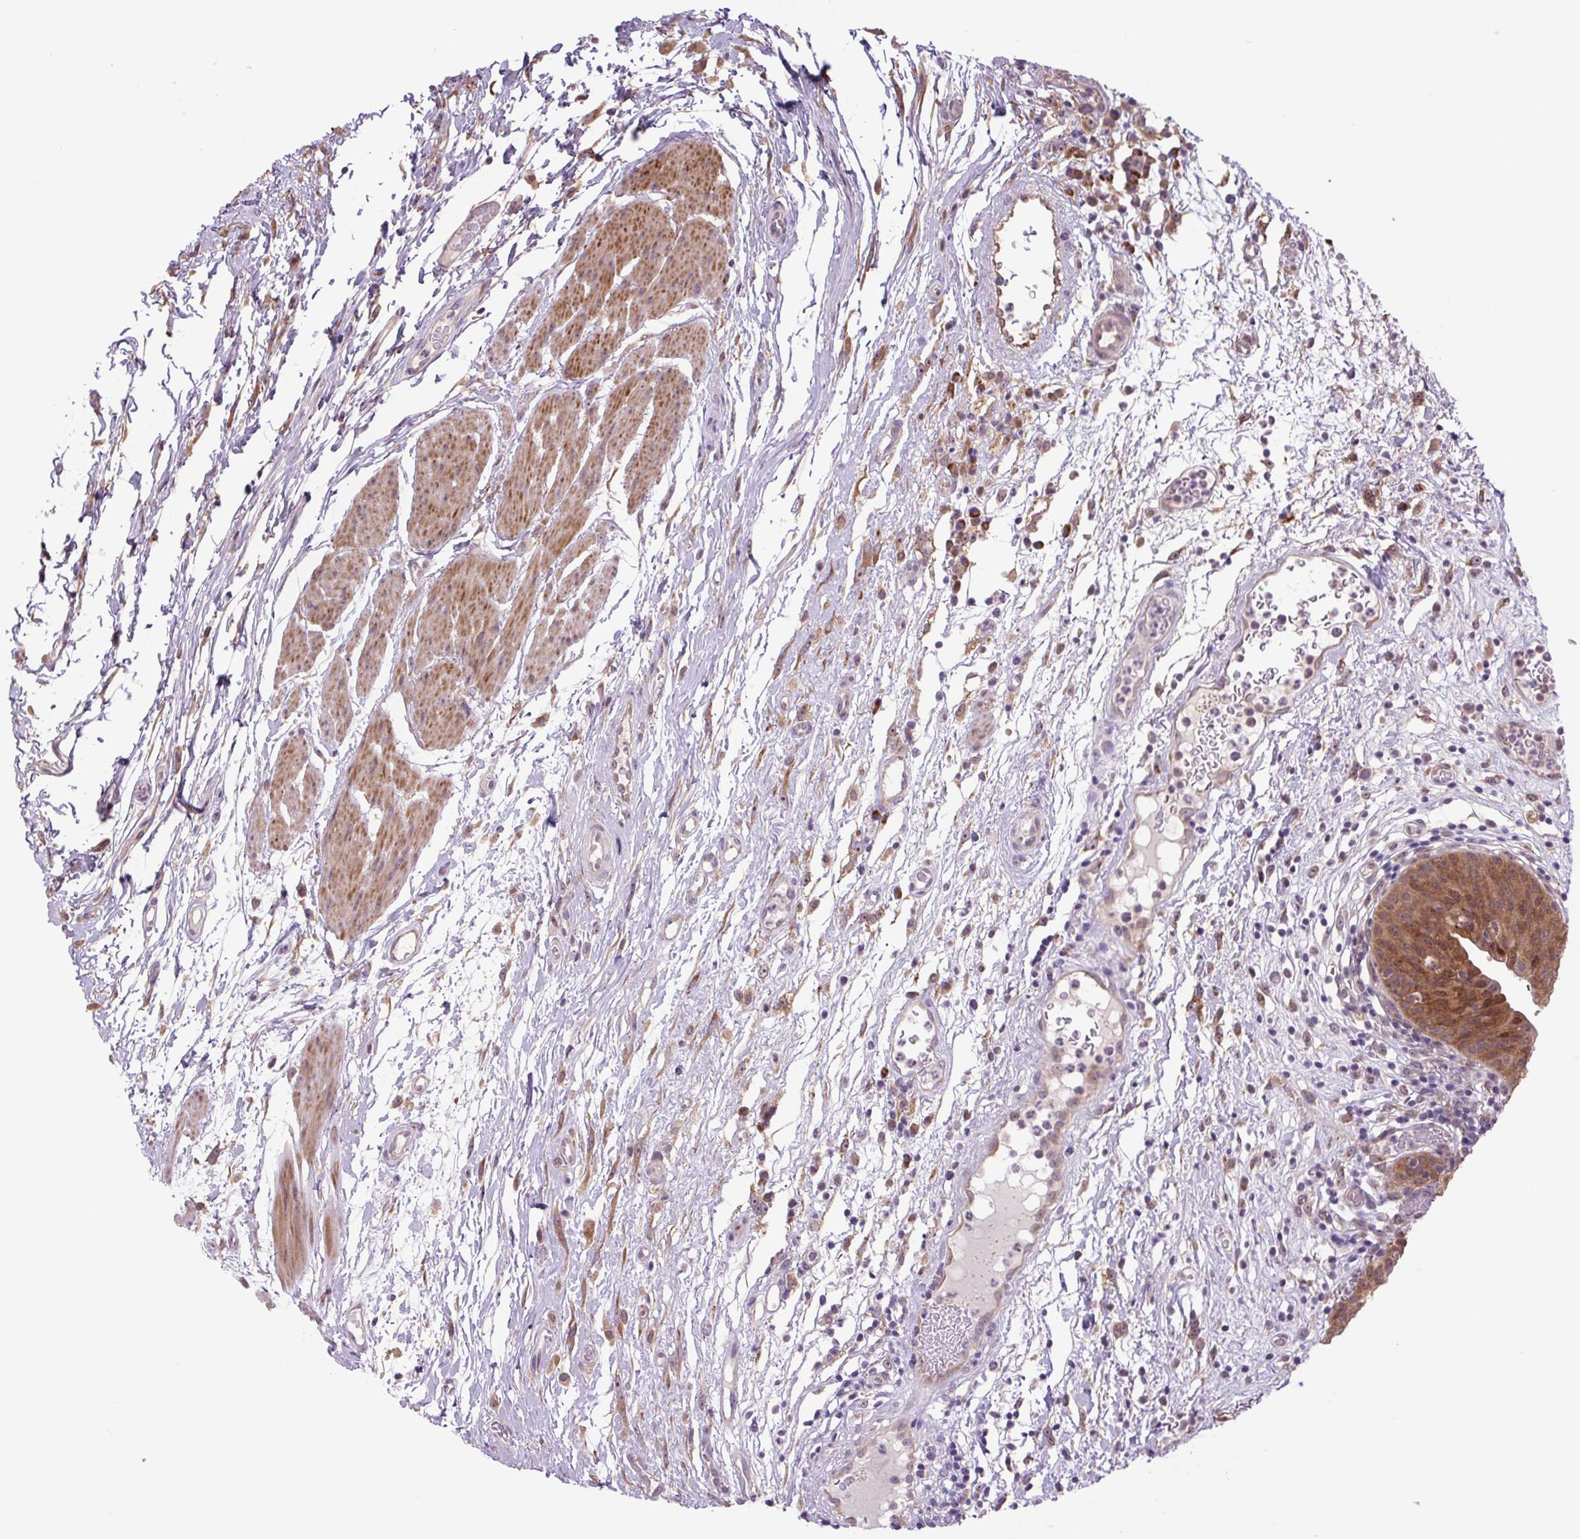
{"staining": {"intensity": "moderate", "quantity": ">75%", "location": "cytoplasmic/membranous,nuclear"}, "tissue": "urinary bladder", "cell_type": "Urothelial cells", "image_type": "normal", "snomed": [{"axis": "morphology", "description": "Normal tissue, NOS"}, {"axis": "morphology", "description": "Inflammation, NOS"}, {"axis": "topography", "description": "Urinary bladder"}], "caption": "Urothelial cells display medium levels of moderate cytoplasmic/membranous,nuclear positivity in about >75% of cells in benign human urinary bladder.", "gene": "PLA2G4A", "patient": {"sex": "male", "age": 57}}